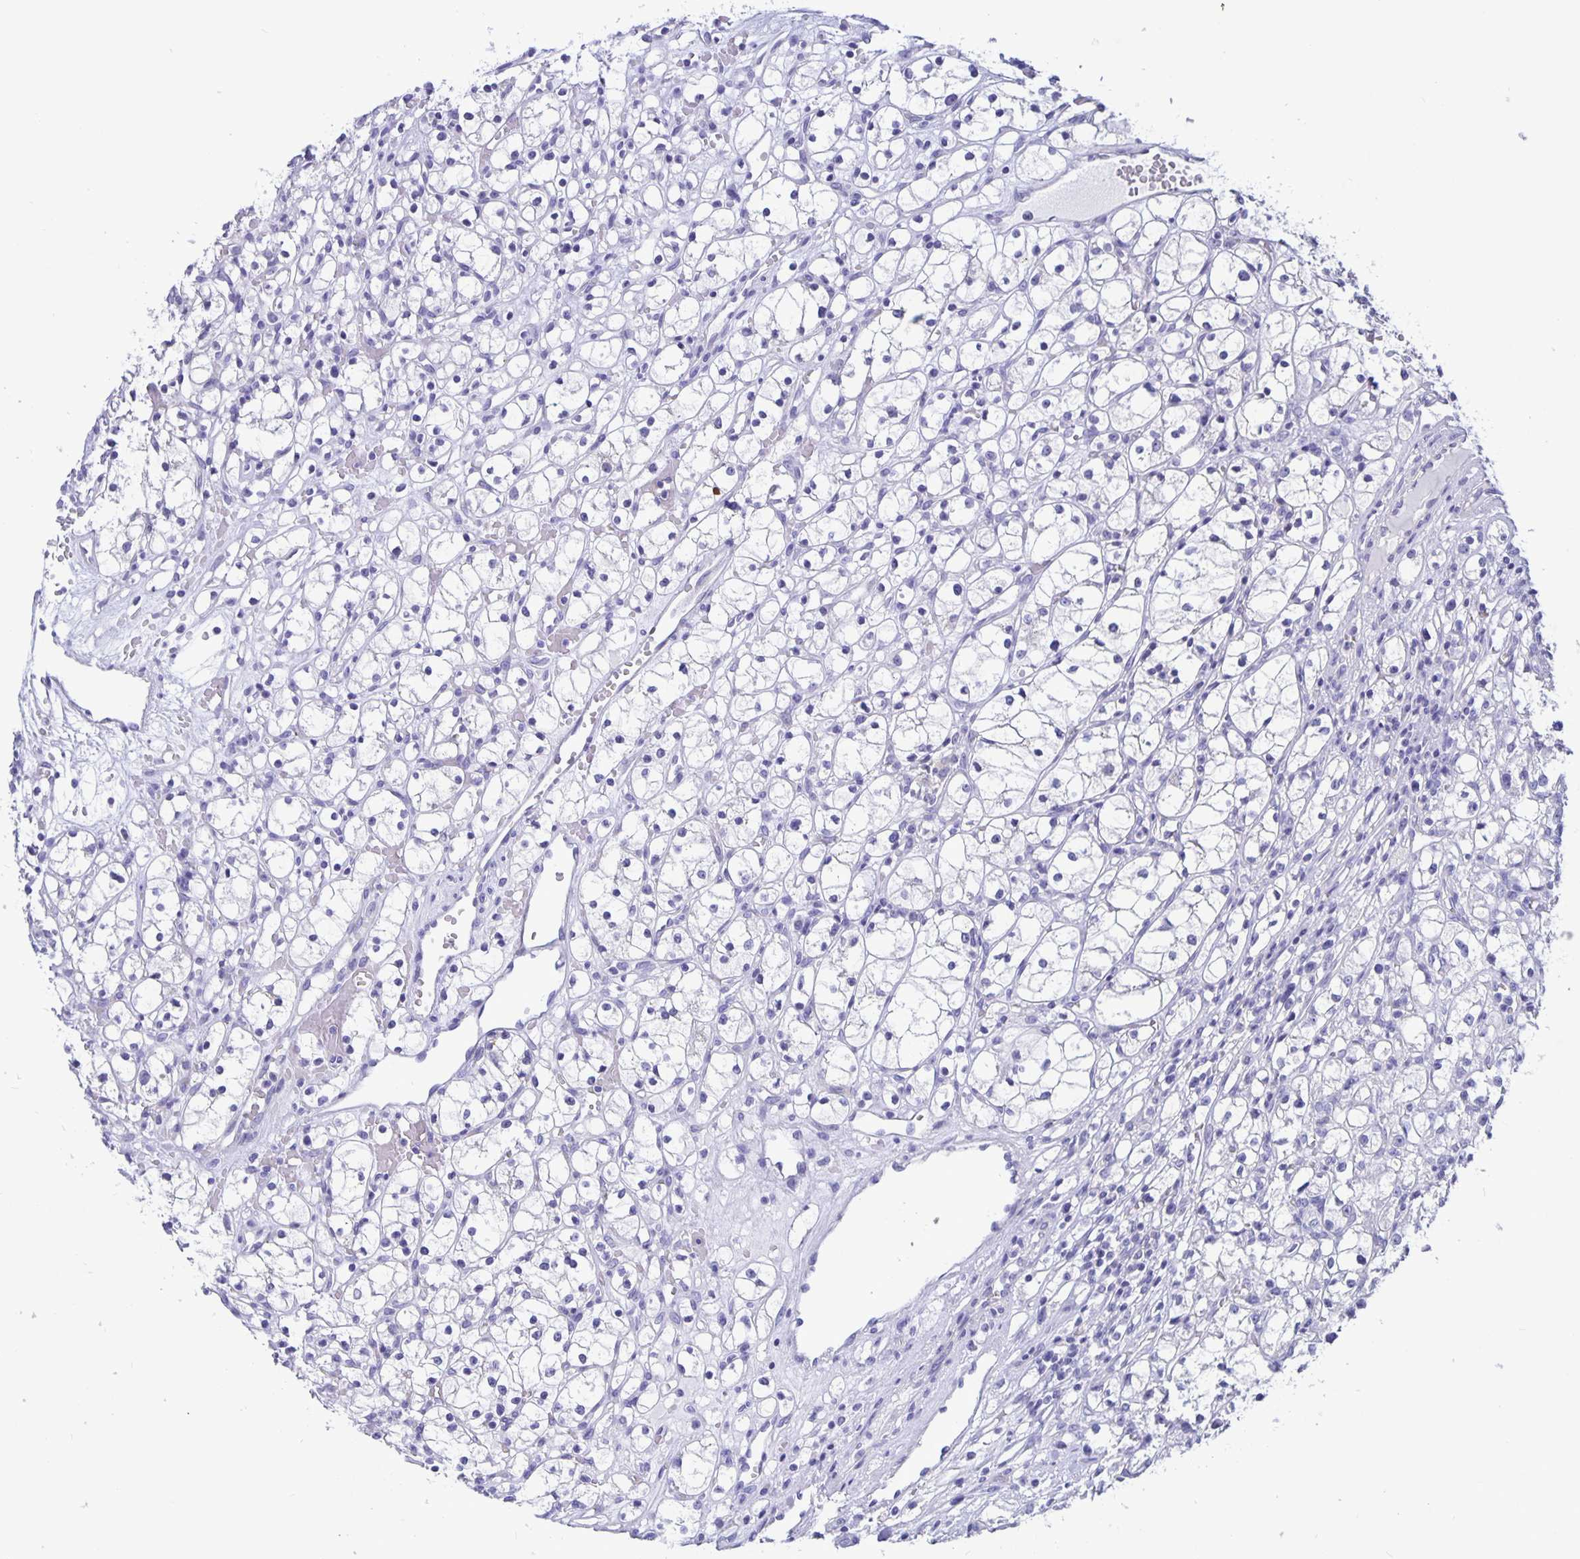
{"staining": {"intensity": "negative", "quantity": "none", "location": "none"}, "tissue": "renal cancer", "cell_type": "Tumor cells", "image_type": "cancer", "snomed": [{"axis": "morphology", "description": "Adenocarcinoma, NOS"}, {"axis": "topography", "description": "Kidney"}], "caption": "This image is of renal adenocarcinoma stained with immunohistochemistry to label a protein in brown with the nuclei are counter-stained blue. There is no positivity in tumor cells. (DAB IHC visualized using brightfield microscopy, high magnification).", "gene": "ERMN", "patient": {"sex": "female", "age": 59}}